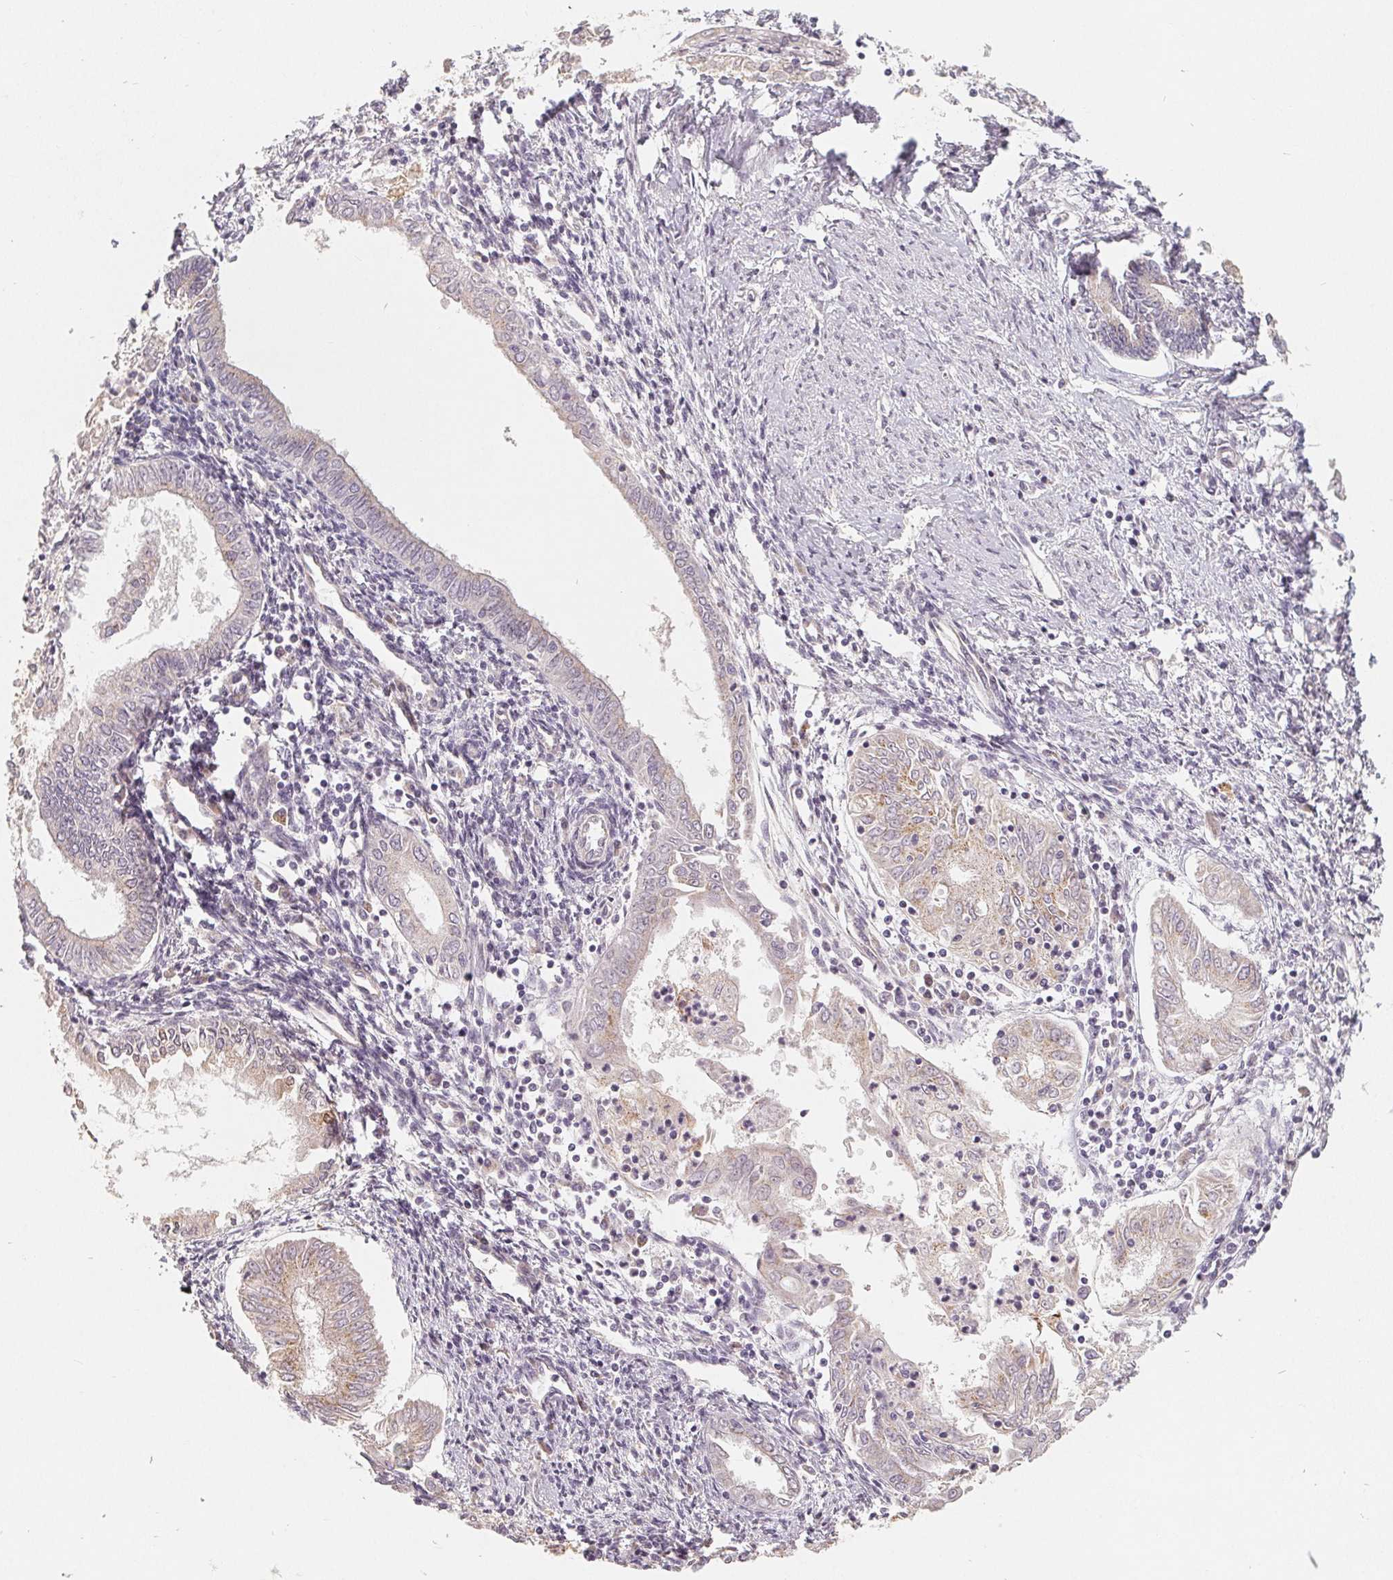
{"staining": {"intensity": "weak", "quantity": "<25%", "location": "cytoplasmic/membranous"}, "tissue": "endometrial cancer", "cell_type": "Tumor cells", "image_type": "cancer", "snomed": [{"axis": "morphology", "description": "Adenocarcinoma, NOS"}, {"axis": "topography", "description": "Endometrium"}], "caption": "This photomicrograph is of endometrial adenocarcinoma stained with immunohistochemistry to label a protein in brown with the nuclei are counter-stained blue. There is no positivity in tumor cells.", "gene": "TMSB15B", "patient": {"sex": "female", "age": 68}}